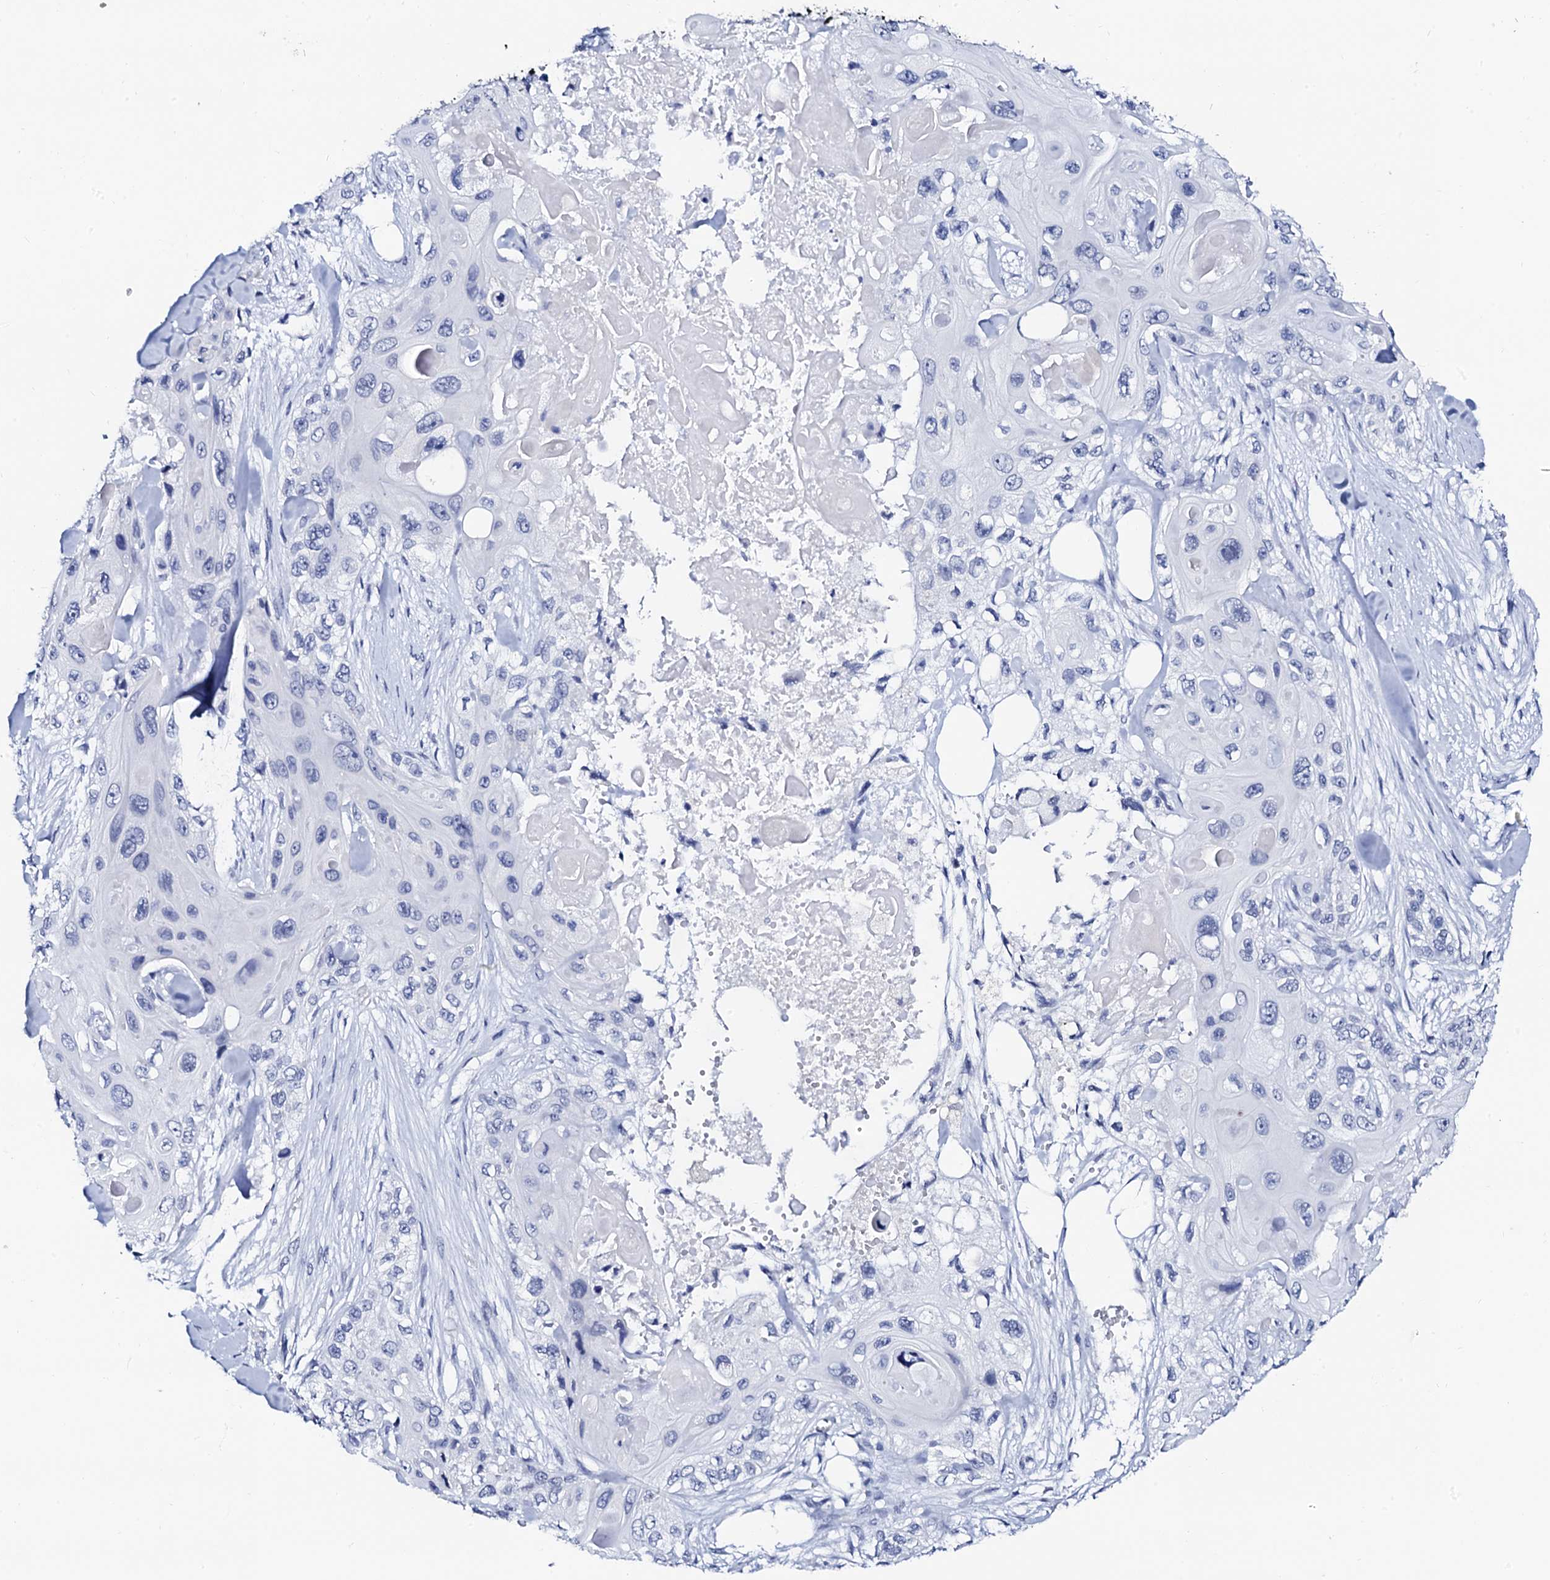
{"staining": {"intensity": "negative", "quantity": "none", "location": "none"}, "tissue": "skin cancer", "cell_type": "Tumor cells", "image_type": "cancer", "snomed": [{"axis": "morphology", "description": "Normal tissue, NOS"}, {"axis": "morphology", "description": "Squamous cell carcinoma, NOS"}, {"axis": "topography", "description": "Skin"}], "caption": "A high-resolution photomicrograph shows immunohistochemistry (IHC) staining of skin cancer (squamous cell carcinoma), which shows no significant expression in tumor cells. (DAB immunohistochemistry (IHC) with hematoxylin counter stain).", "gene": "SPATA19", "patient": {"sex": "male", "age": 72}}